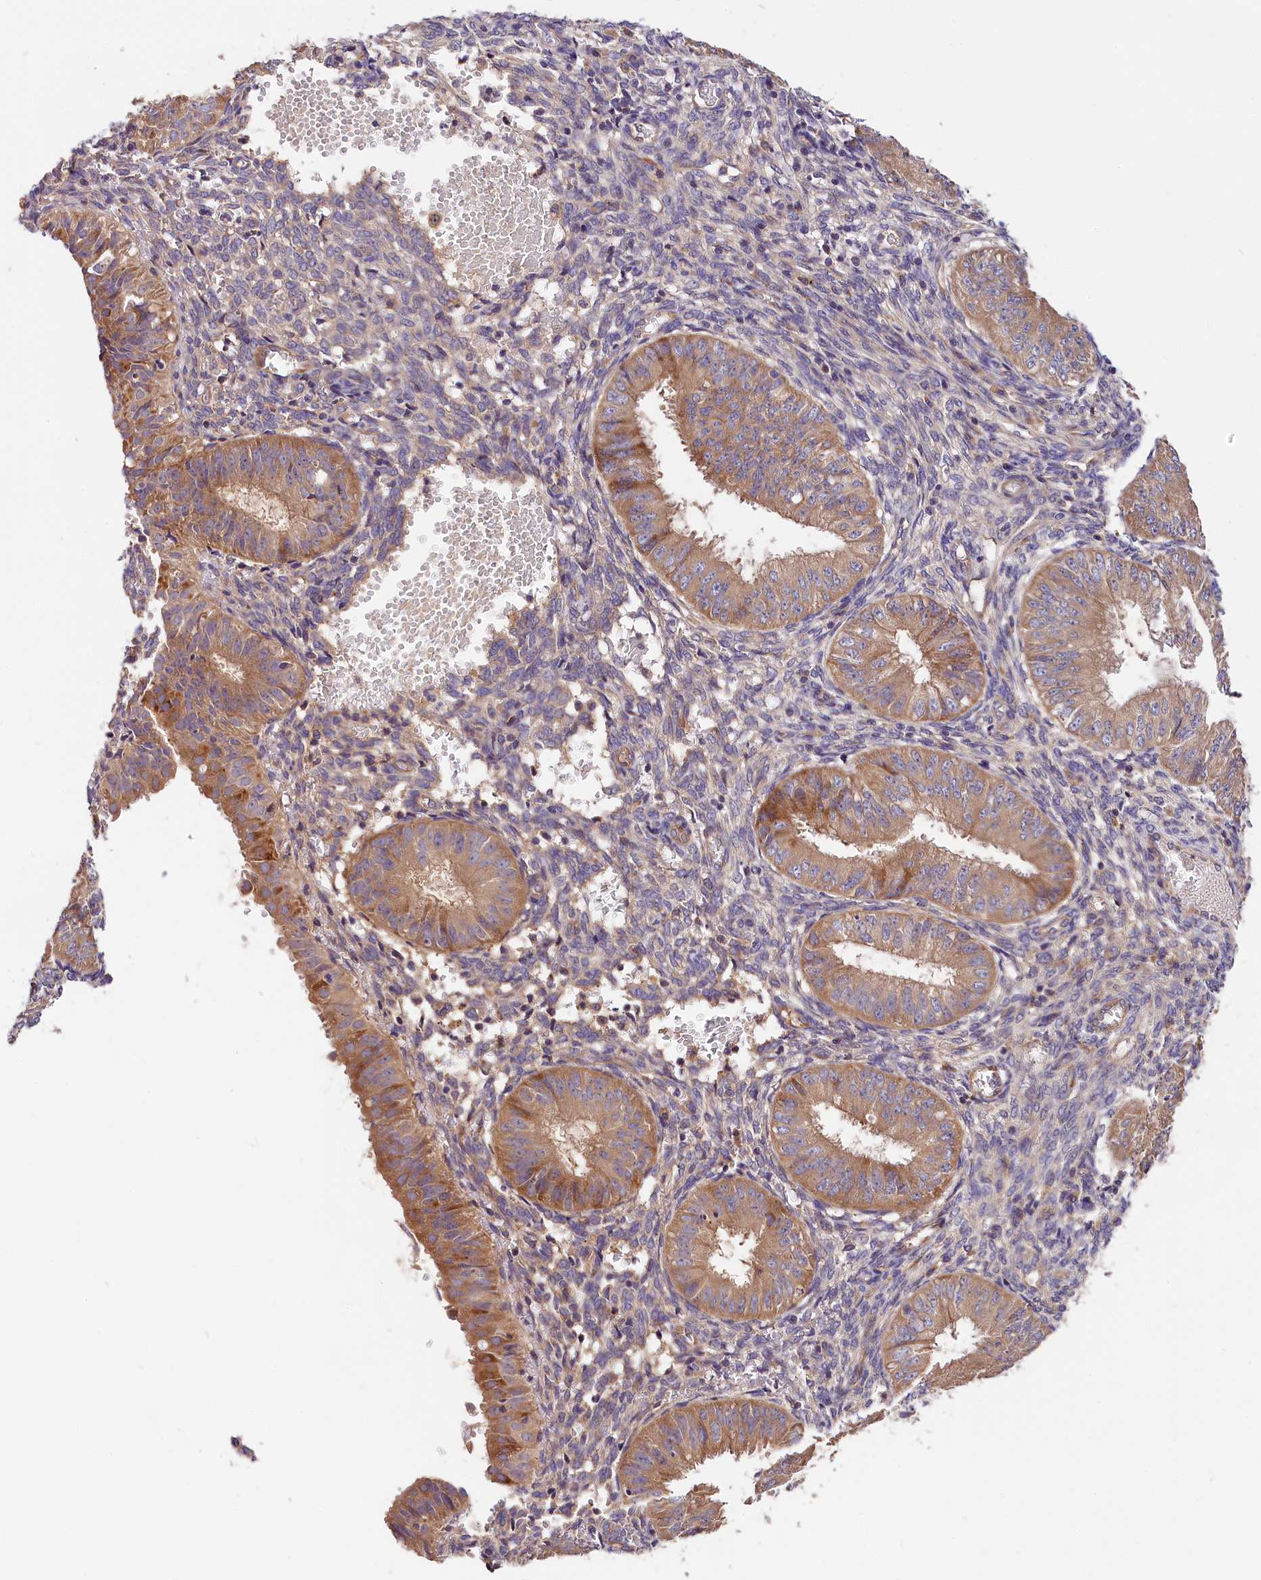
{"staining": {"intensity": "moderate", "quantity": ">75%", "location": "cytoplasmic/membranous"}, "tissue": "endometrial cancer", "cell_type": "Tumor cells", "image_type": "cancer", "snomed": [{"axis": "morphology", "description": "Normal tissue, NOS"}, {"axis": "morphology", "description": "Adenocarcinoma, NOS"}, {"axis": "topography", "description": "Endometrium"}], "caption": "Protein analysis of endometrial adenocarcinoma tissue reveals moderate cytoplasmic/membranous expression in approximately >75% of tumor cells.", "gene": "SPG11", "patient": {"sex": "female", "age": 53}}